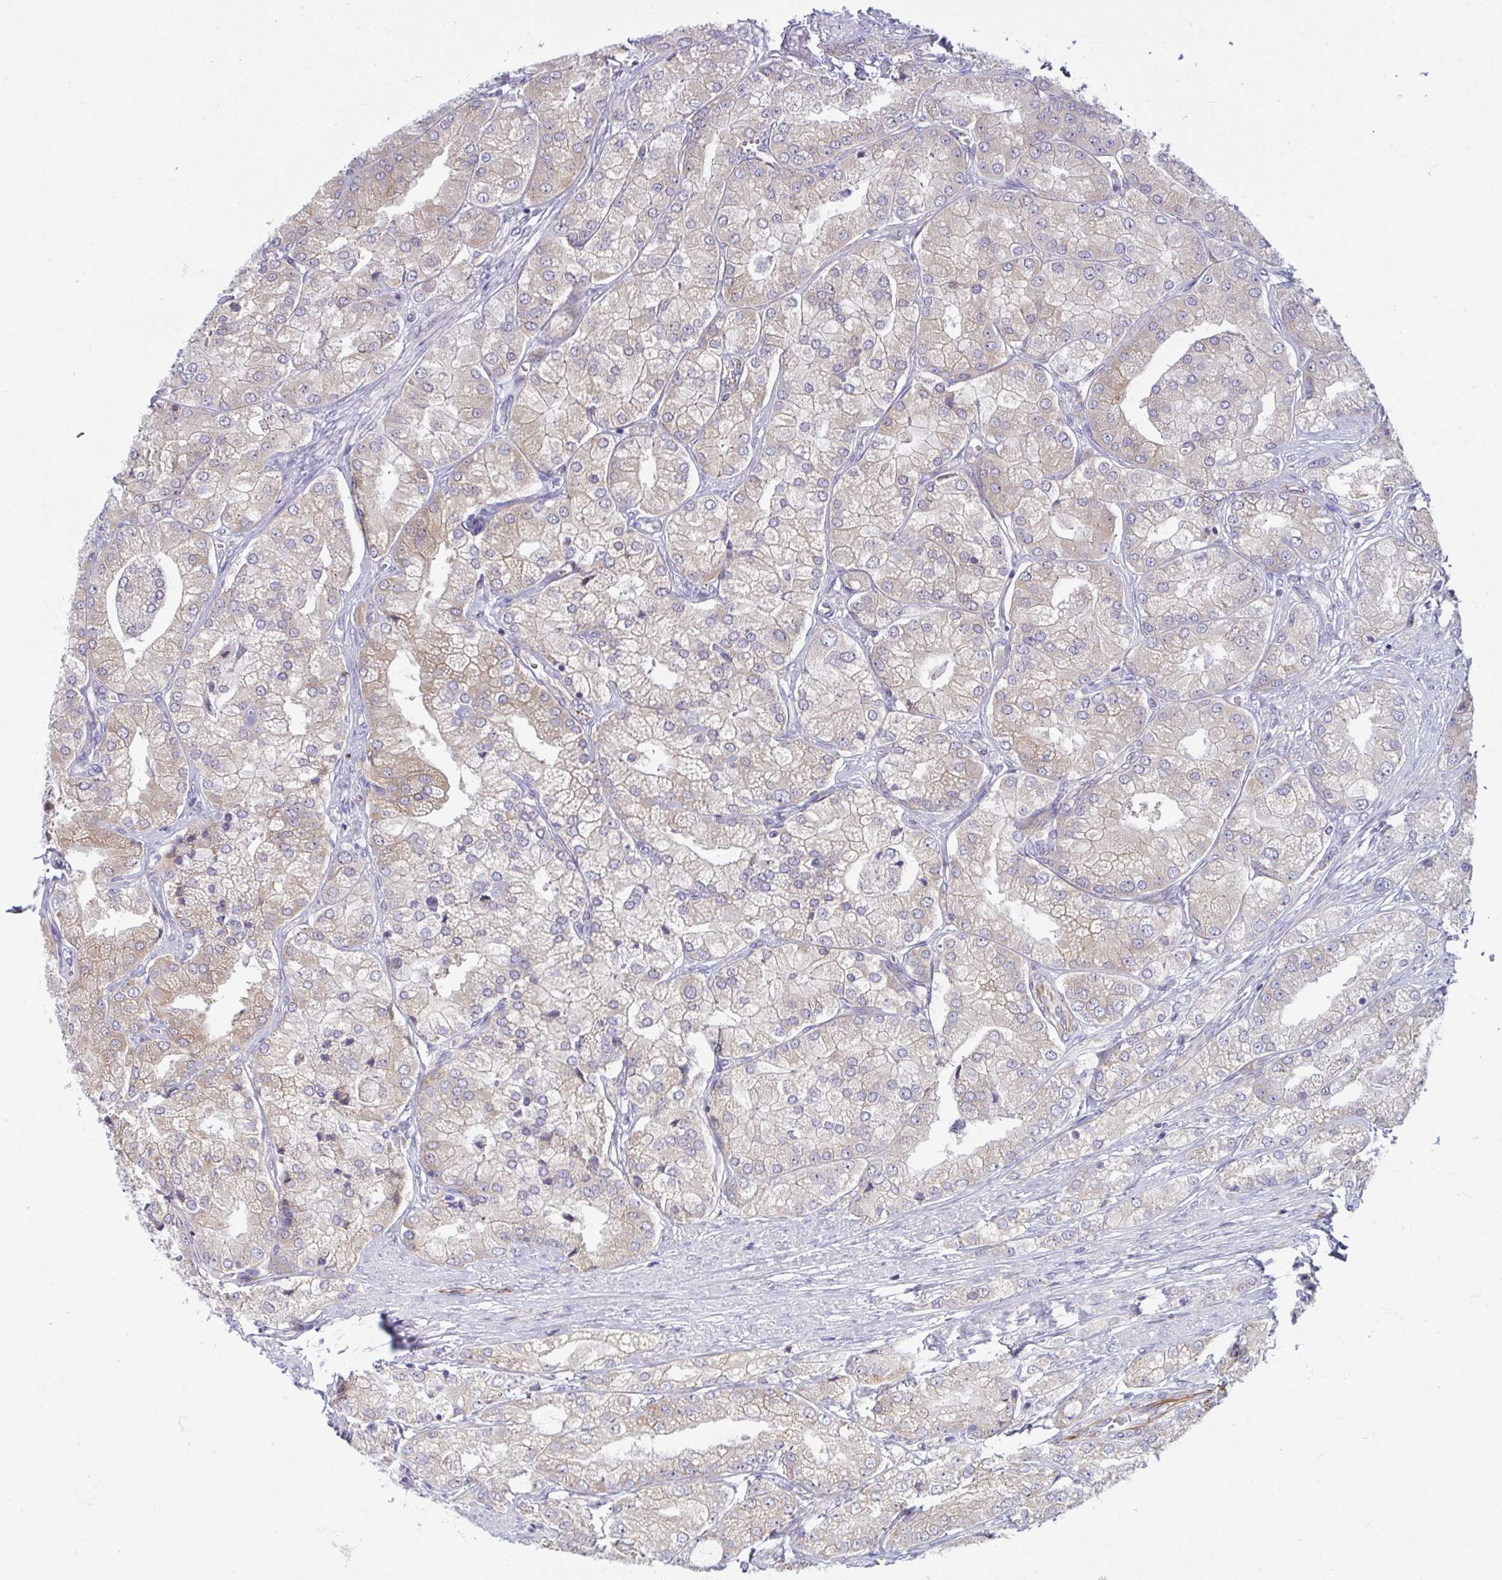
{"staining": {"intensity": "weak", "quantity": "25%-75%", "location": "cytoplasmic/membranous"}, "tissue": "prostate cancer", "cell_type": "Tumor cells", "image_type": "cancer", "snomed": [{"axis": "morphology", "description": "Adenocarcinoma, High grade"}, {"axis": "topography", "description": "Prostate"}], "caption": "Prostate cancer (adenocarcinoma (high-grade)) stained for a protein reveals weak cytoplasmic/membranous positivity in tumor cells.", "gene": "SLC9A6", "patient": {"sex": "male", "age": 61}}